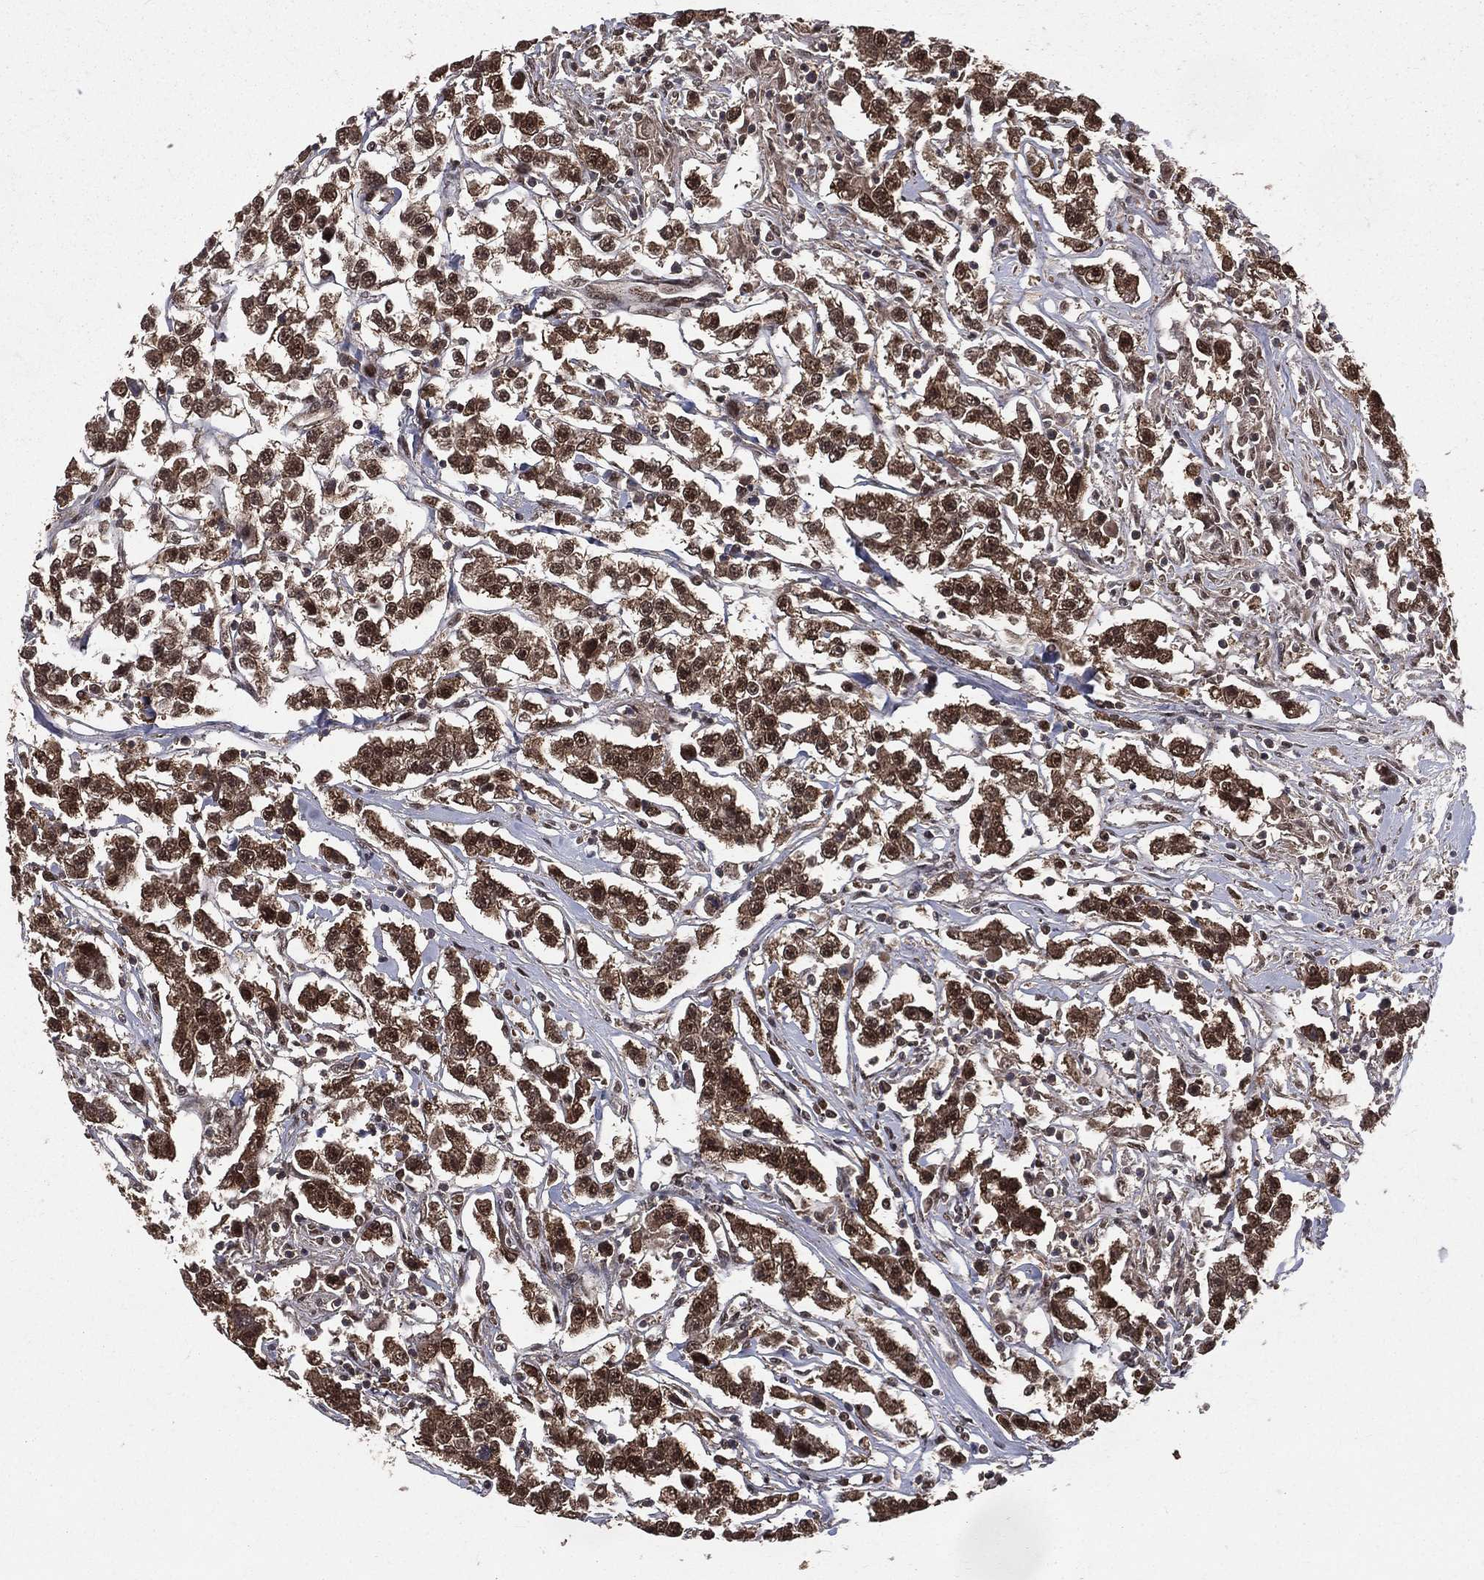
{"staining": {"intensity": "strong", "quantity": ">75%", "location": "cytoplasmic/membranous,nuclear"}, "tissue": "testis cancer", "cell_type": "Tumor cells", "image_type": "cancer", "snomed": [{"axis": "morphology", "description": "Seminoma, NOS"}, {"axis": "topography", "description": "Testis"}], "caption": "The photomicrograph exhibits a brown stain indicating the presence of a protein in the cytoplasmic/membranous and nuclear of tumor cells in testis seminoma. The staining was performed using DAB, with brown indicating positive protein expression. Nuclei are stained blue with hematoxylin.", "gene": "COPS4", "patient": {"sex": "male", "age": 59}}